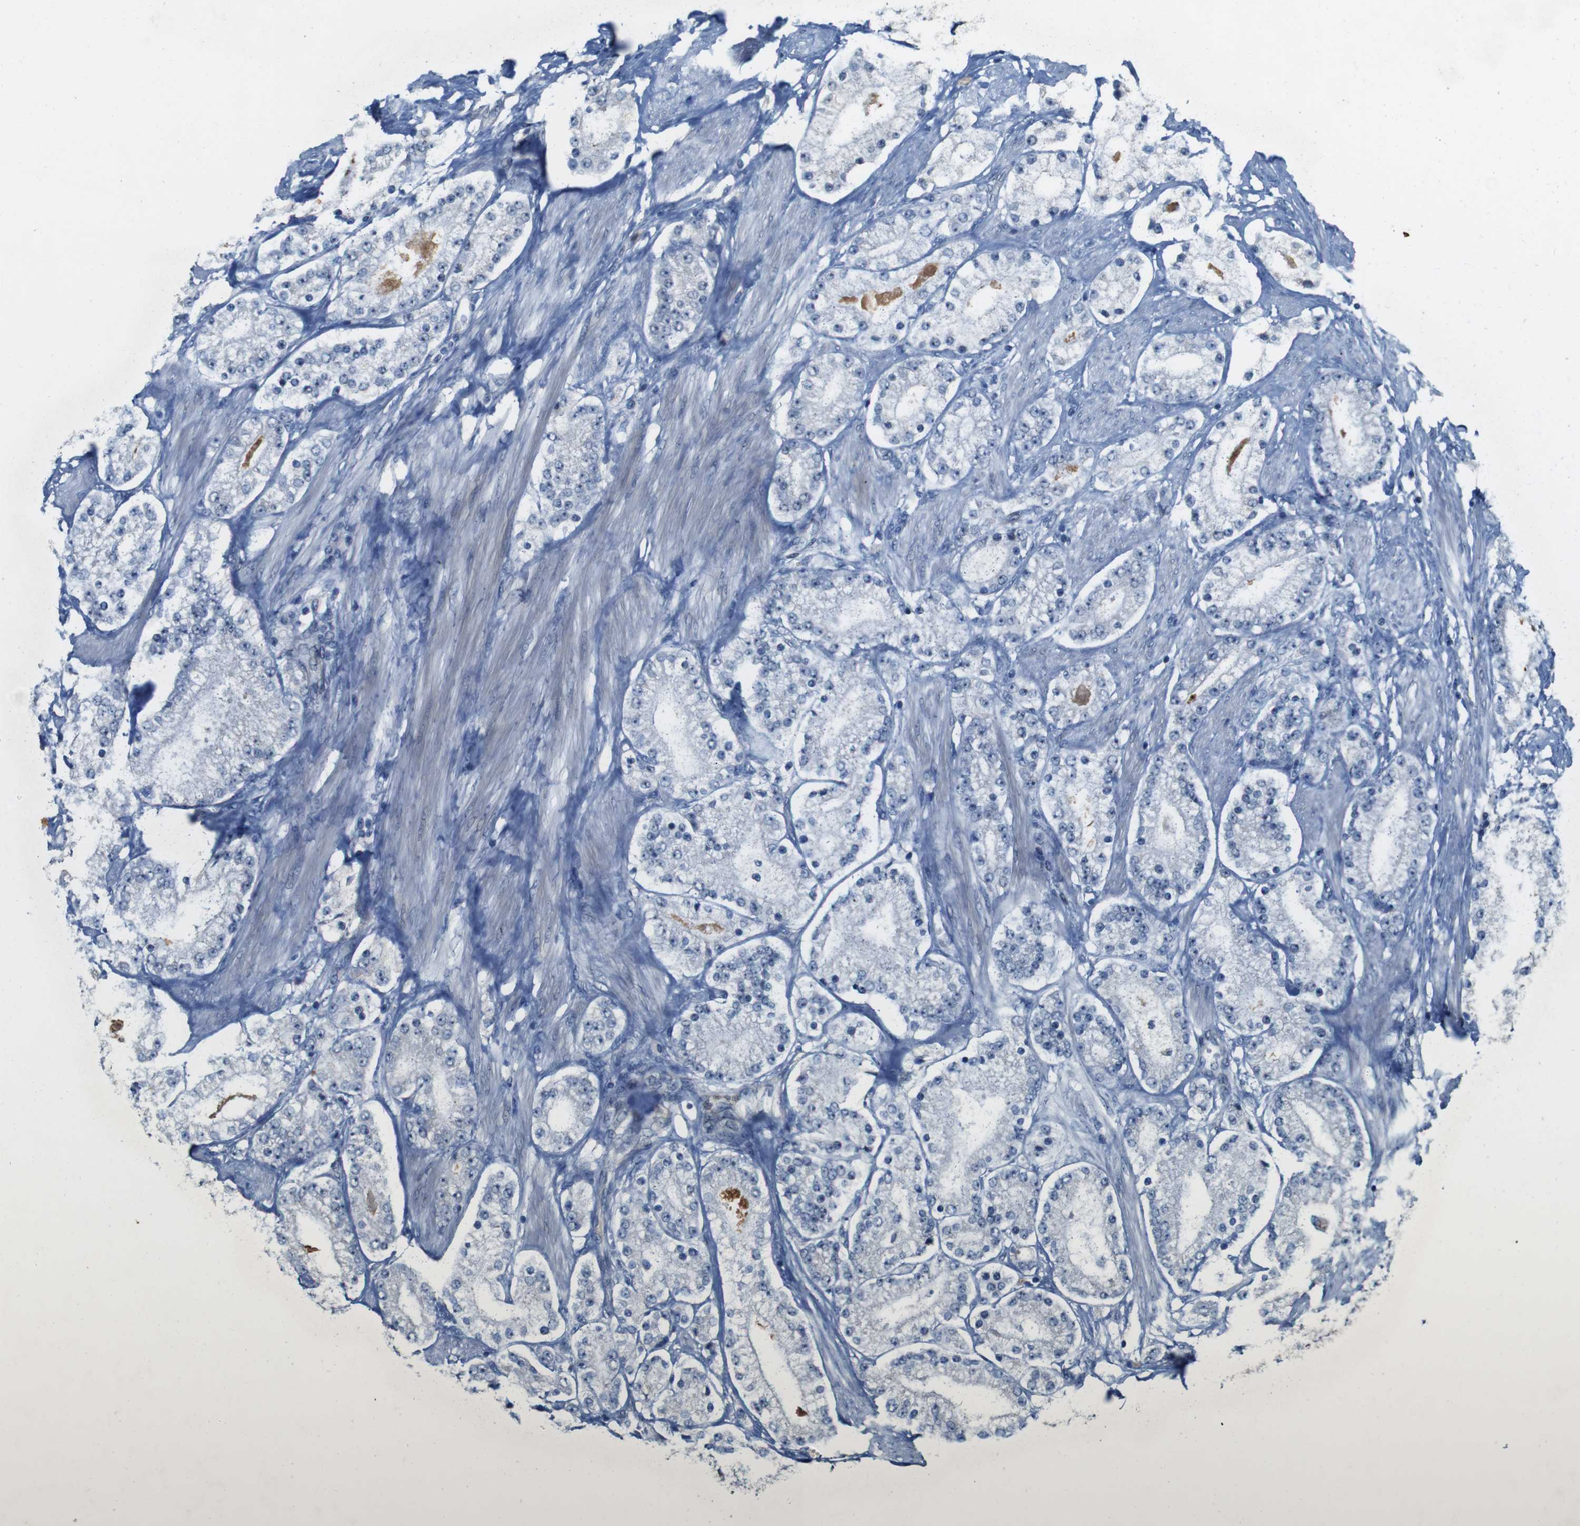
{"staining": {"intensity": "negative", "quantity": "none", "location": "none"}, "tissue": "prostate cancer", "cell_type": "Tumor cells", "image_type": "cancer", "snomed": [{"axis": "morphology", "description": "Adenocarcinoma, Low grade"}, {"axis": "topography", "description": "Prostate"}], "caption": "Tumor cells are negative for protein expression in human prostate adenocarcinoma (low-grade).", "gene": "SKI", "patient": {"sex": "male", "age": 63}}